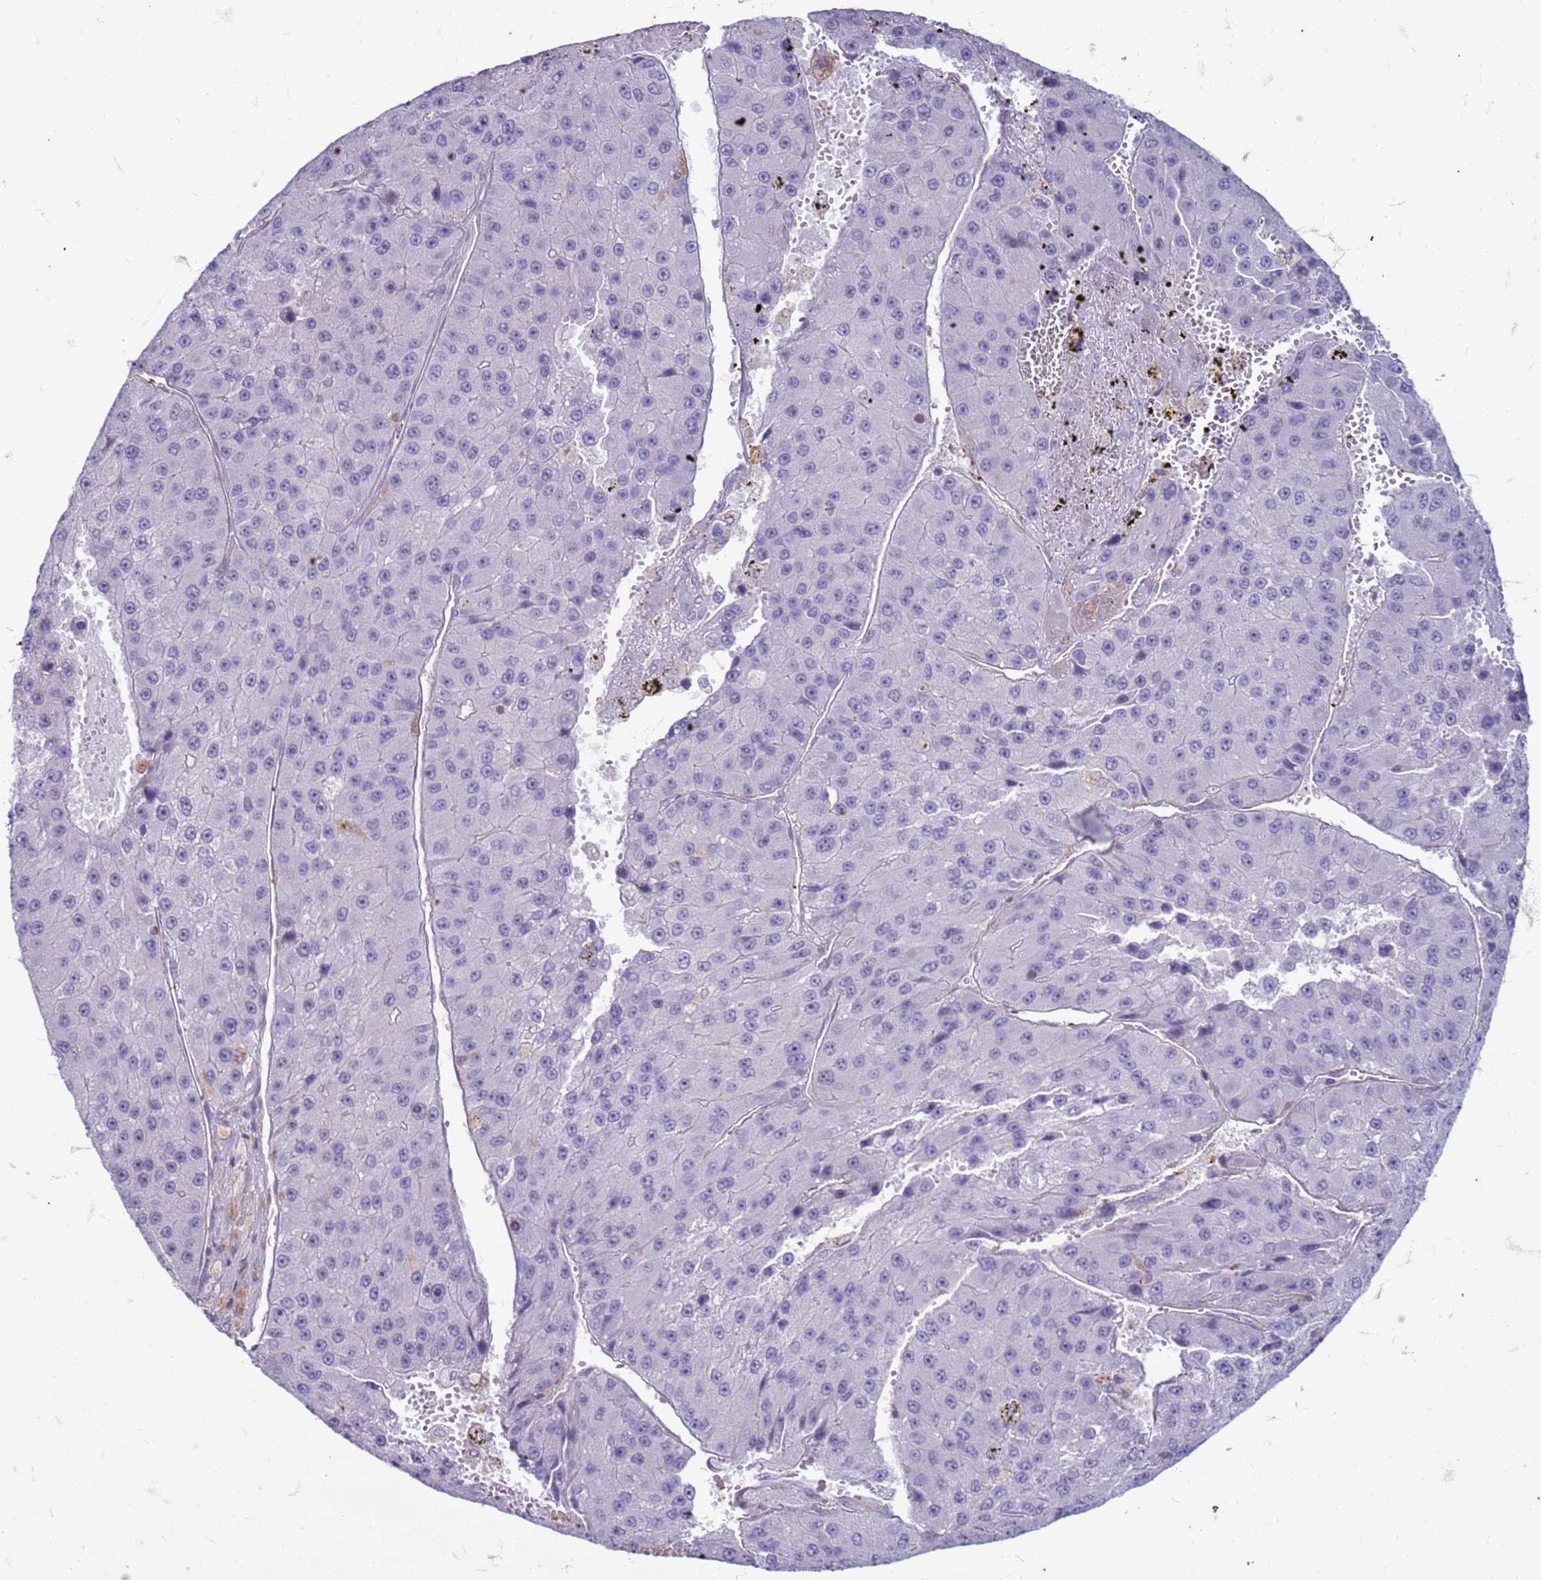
{"staining": {"intensity": "negative", "quantity": "none", "location": "none"}, "tissue": "liver cancer", "cell_type": "Tumor cells", "image_type": "cancer", "snomed": [{"axis": "morphology", "description": "Carcinoma, Hepatocellular, NOS"}, {"axis": "topography", "description": "Liver"}], "caption": "DAB immunohistochemical staining of human hepatocellular carcinoma (liver) reveals no significant positivity in tumor cells.", "gene": "SLC15A3", "patient": {"sex": "female", "age": 73}}